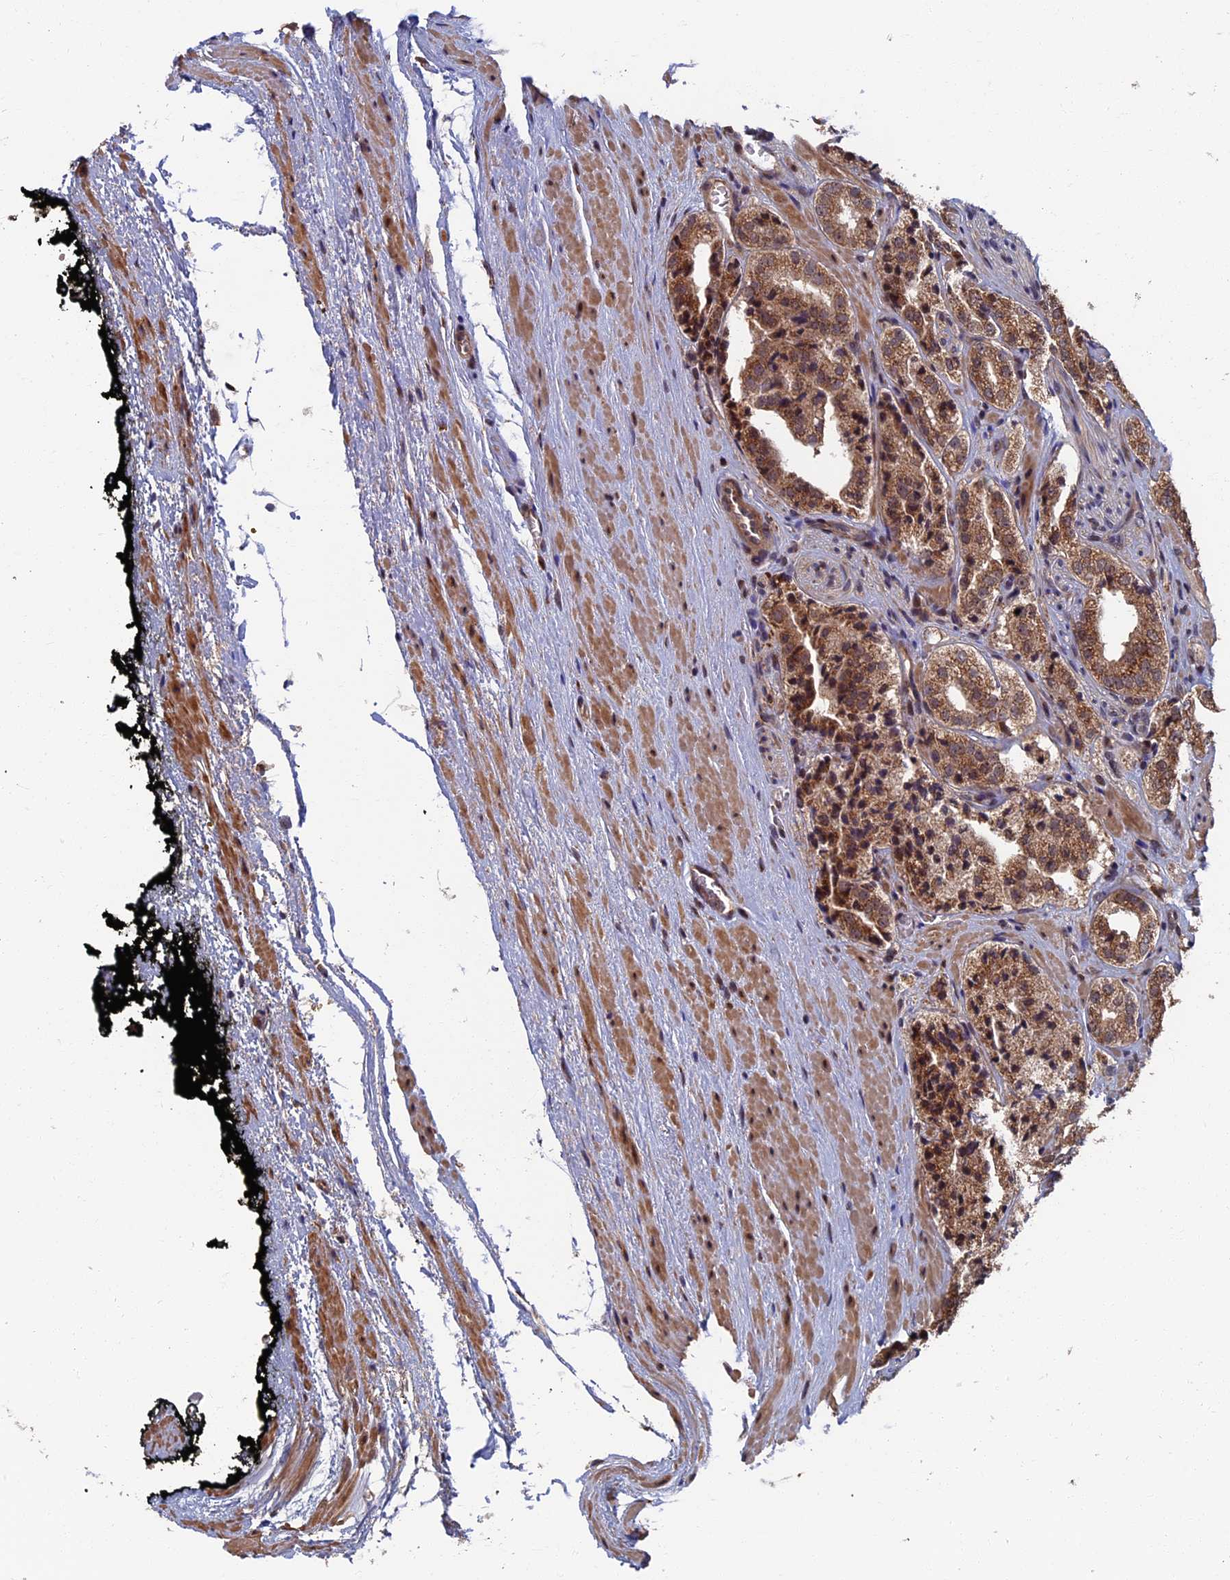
{"staining": {"intensity": "moderate", "quantity": ">75%", "location": "cytoplasmic/membranous"}, "tissue": "prostate cancer", "cell_type": "Tumor cells", "image_type": "cancer", "snomed": [{"axis": "morphology", "description": "Adenocarcinoma, High grade"}, {"axis": "topography", "description": "Prostate"}], "caption": "Immunohistochemistry staining of high-grade adenocarcinoma (prostate), which demonstrates medium levels of moderate cytoplasmic/membranous positivity in approximately >75% of tumor cells indicating moderate cytoplasmic/membranous protein positivity. The staining was performed using DAB (3,3'-diaminobenzidine) (brown) for protein detection and nuclei were counterstained in hematoxylin (blue).", "gene": "RASGRF1", "patient": {"sex": "male", "age": 71}}